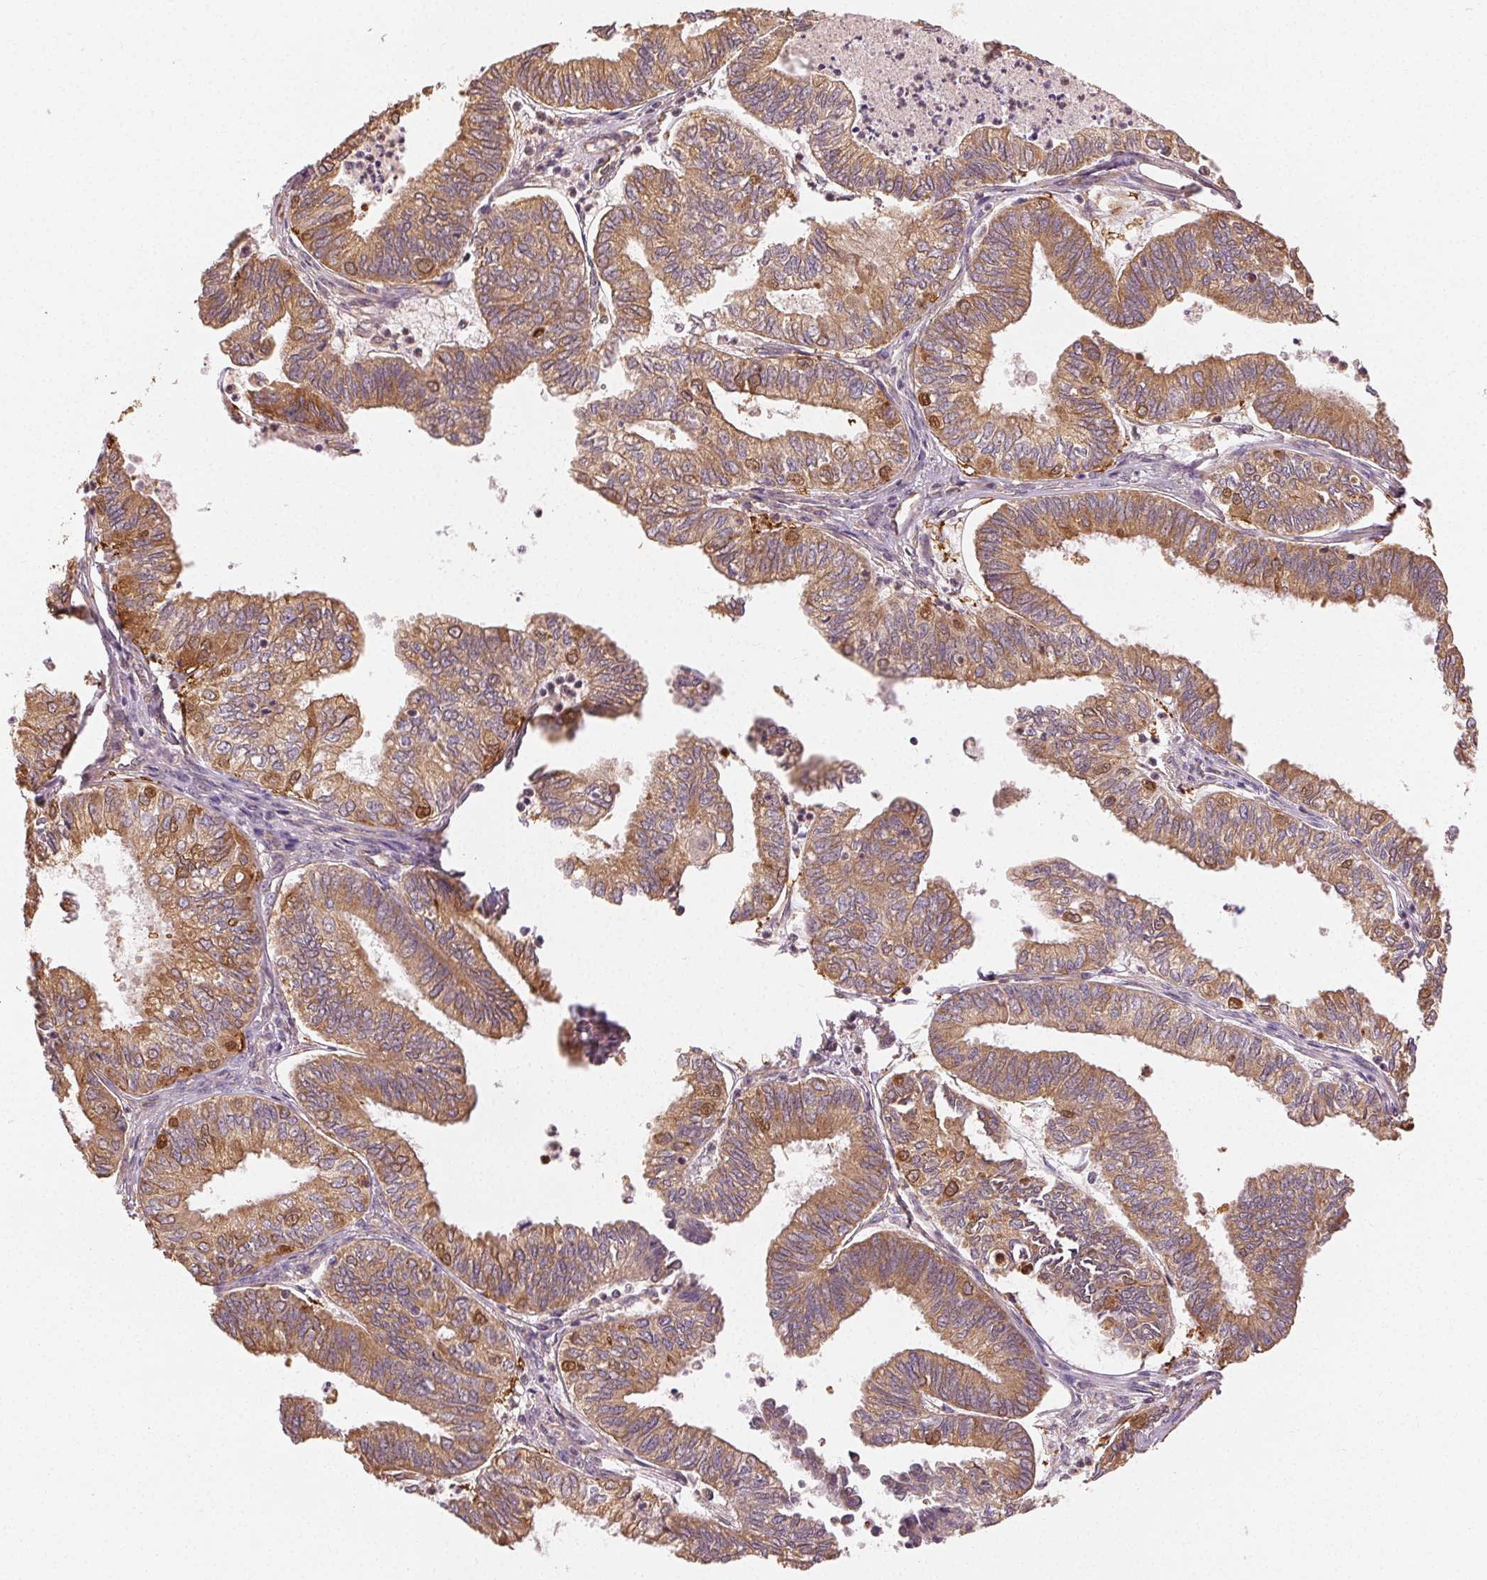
{"staining": {"intensity": "moderate", "quantity": ">75%", "location": "cytoplasmic/membranous"}, "tissue": "ovarian cancer", "cell_type": "Tumor cells", "image_type": "cancer", "snomed": [{"axis": "morphology", "description": "Carcinoma, endometroid"}, {"axis": "topography", "description": "Ovary"}], "caption": "An image showing moderate cytoplasmic/membranous staining in approximately >75% of tumor cells in ovarian cancer, as visualized by brown immunohistochemical staining.", "gene": "SEZ6L2", "patient": {"sex": "female", "age": 64}}